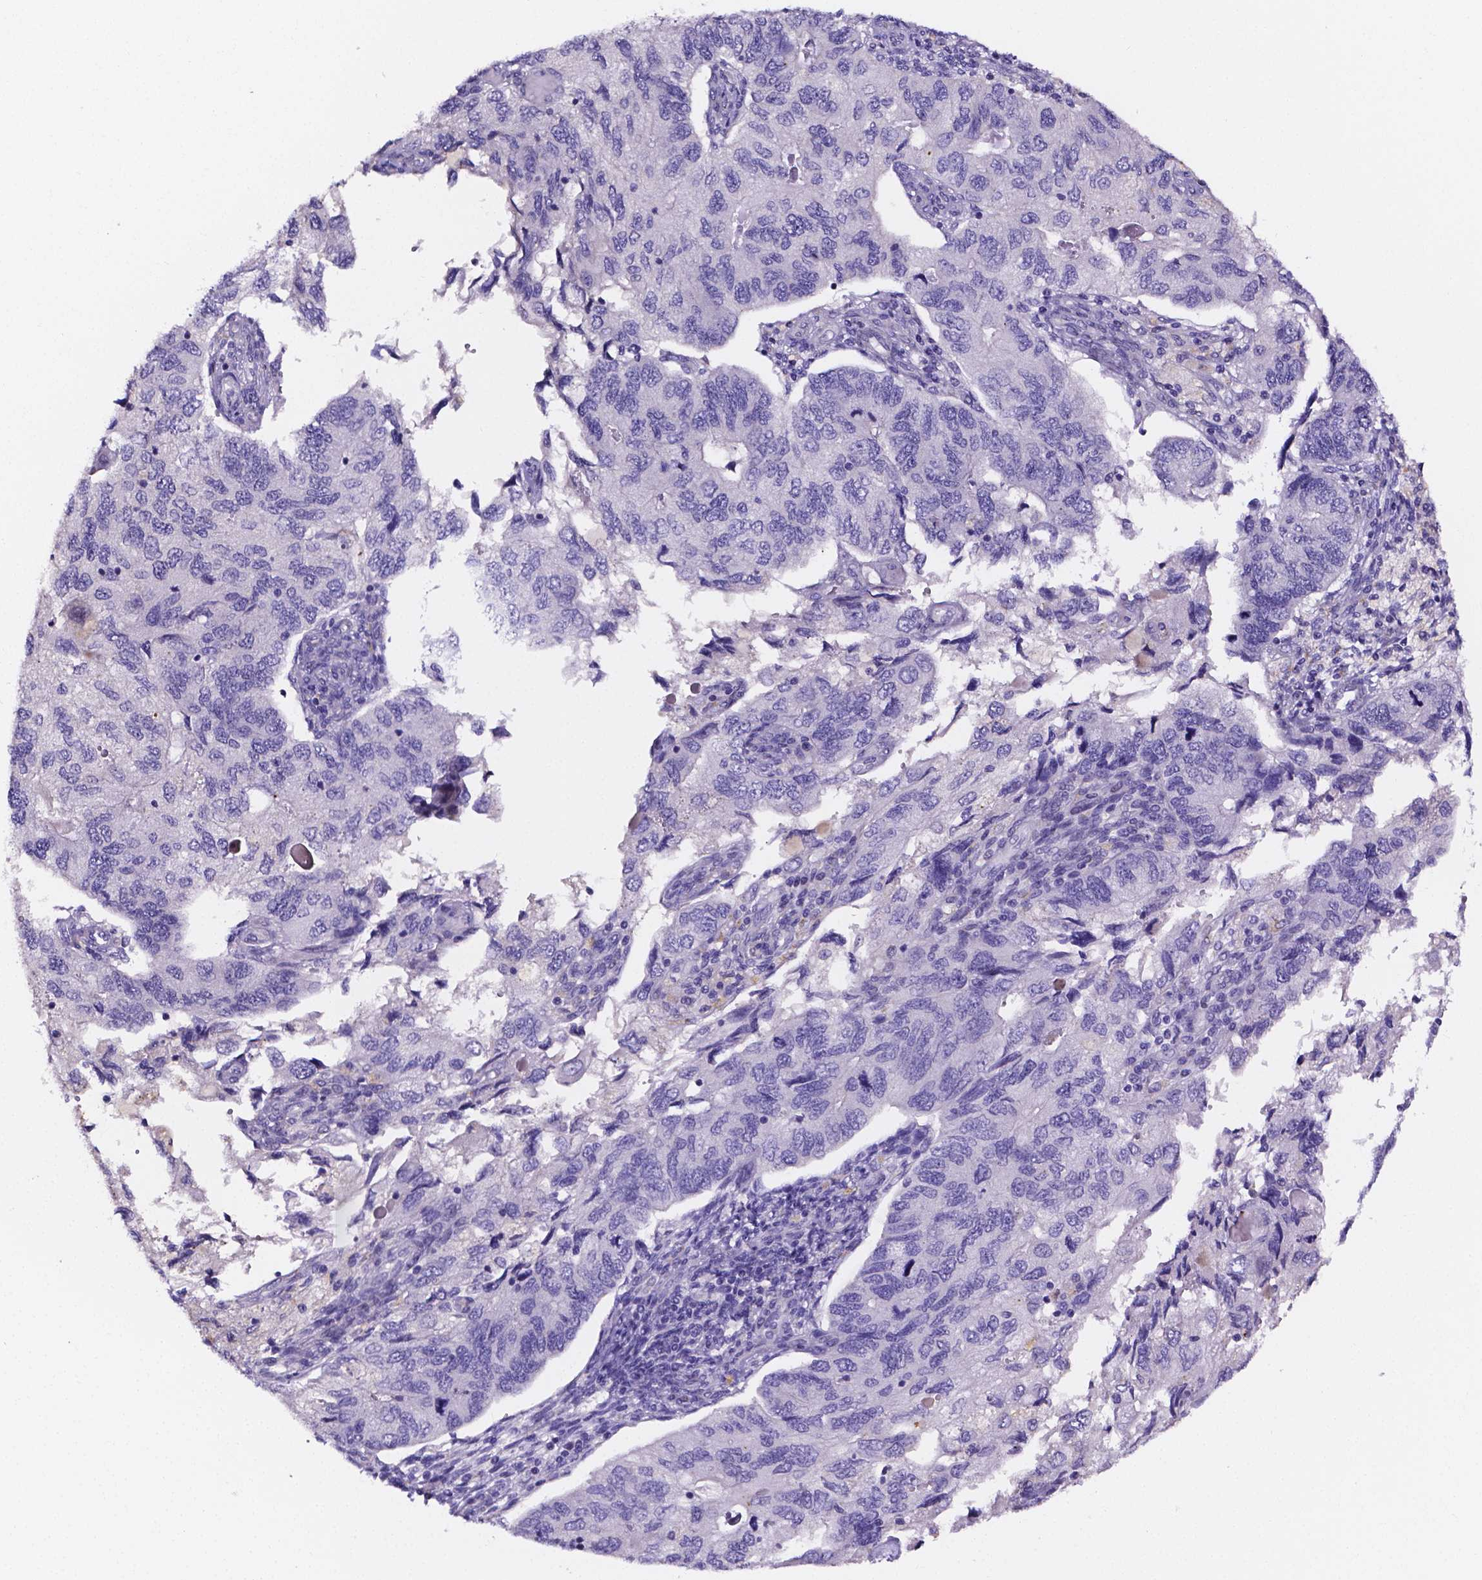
{"staining": {"intensity": "negative", "quantity": "none", "location": "none"}, "tissue": "endometrial cancer", "cell_type": "Tumor cells", "image_type": "cancer", "snomed": [{"axis": "morphology", "description": "Carcinoma, NOS"}, {"axis": "topography", "description": "Uterus"}], "caption": "Immunohistochemistry (IHC) image of neoplastic tissue: carcinoma (endometrial) stained with DAB reveals no significant protein positivity in tumor cells.", "gene": "NRGN", "patient": {"sex": "female", "age": 76}}